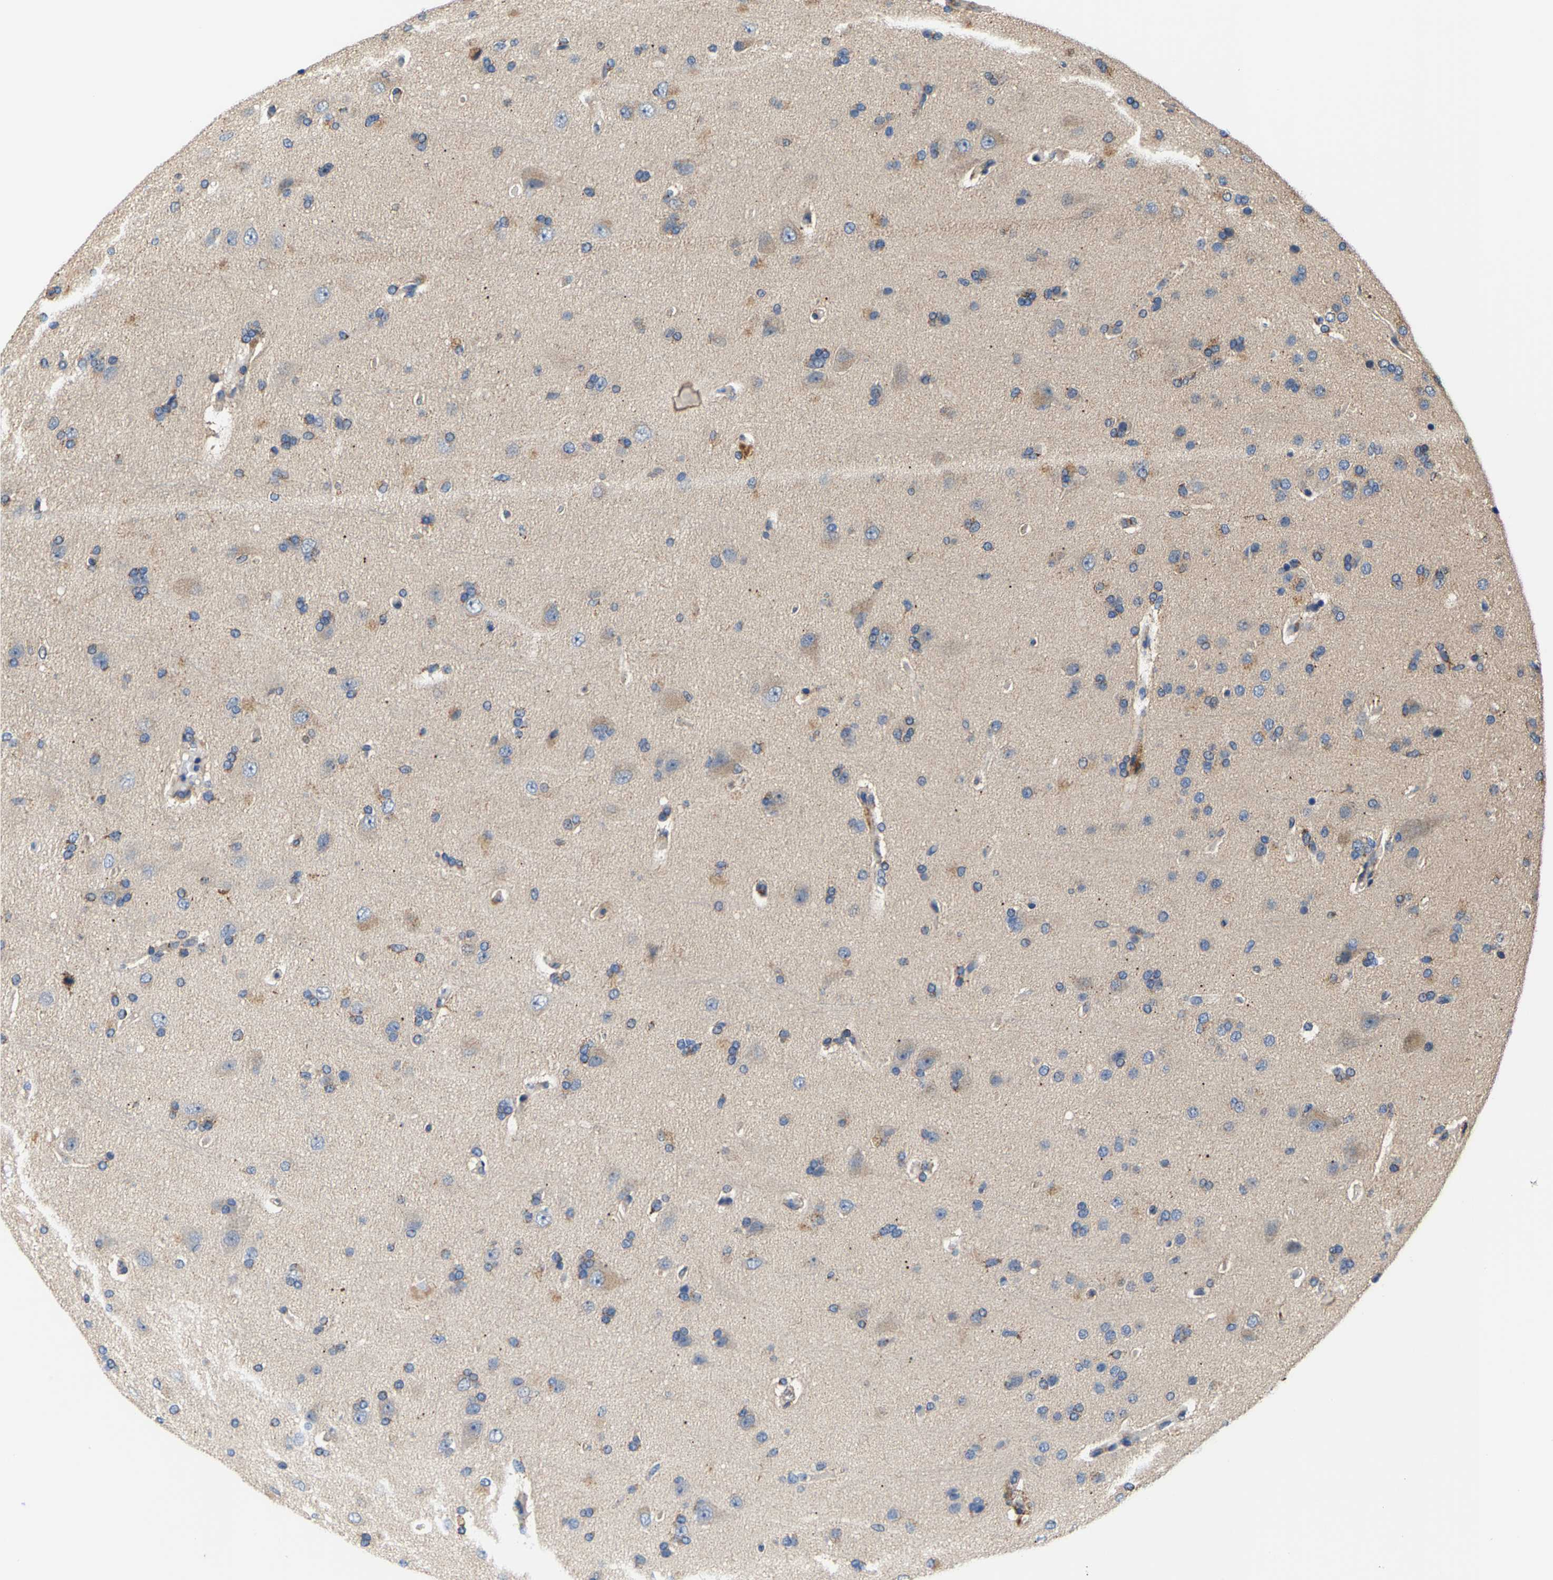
{"staining": {"intensity": "moderate", "quantity": "25%-75%", "location": "cytoplasmic/membranous"}, "tissue": "glioma", "cell_type": "Tumor cells", "image_type": "cancer", "snomed": [{"axis": "morphology", "description": "Glioma, malignant, High grade"}, {"axis": "topography", "description": "Brain"}], "caption": "There is medium levels of moderate cytoplasmic/membranous expression in tumor cells of glioma, as demonstrated by immunohistochemical staining (brown color).", "gene": "SHMT2", "patient": {"sex": "male", "age": 72}}